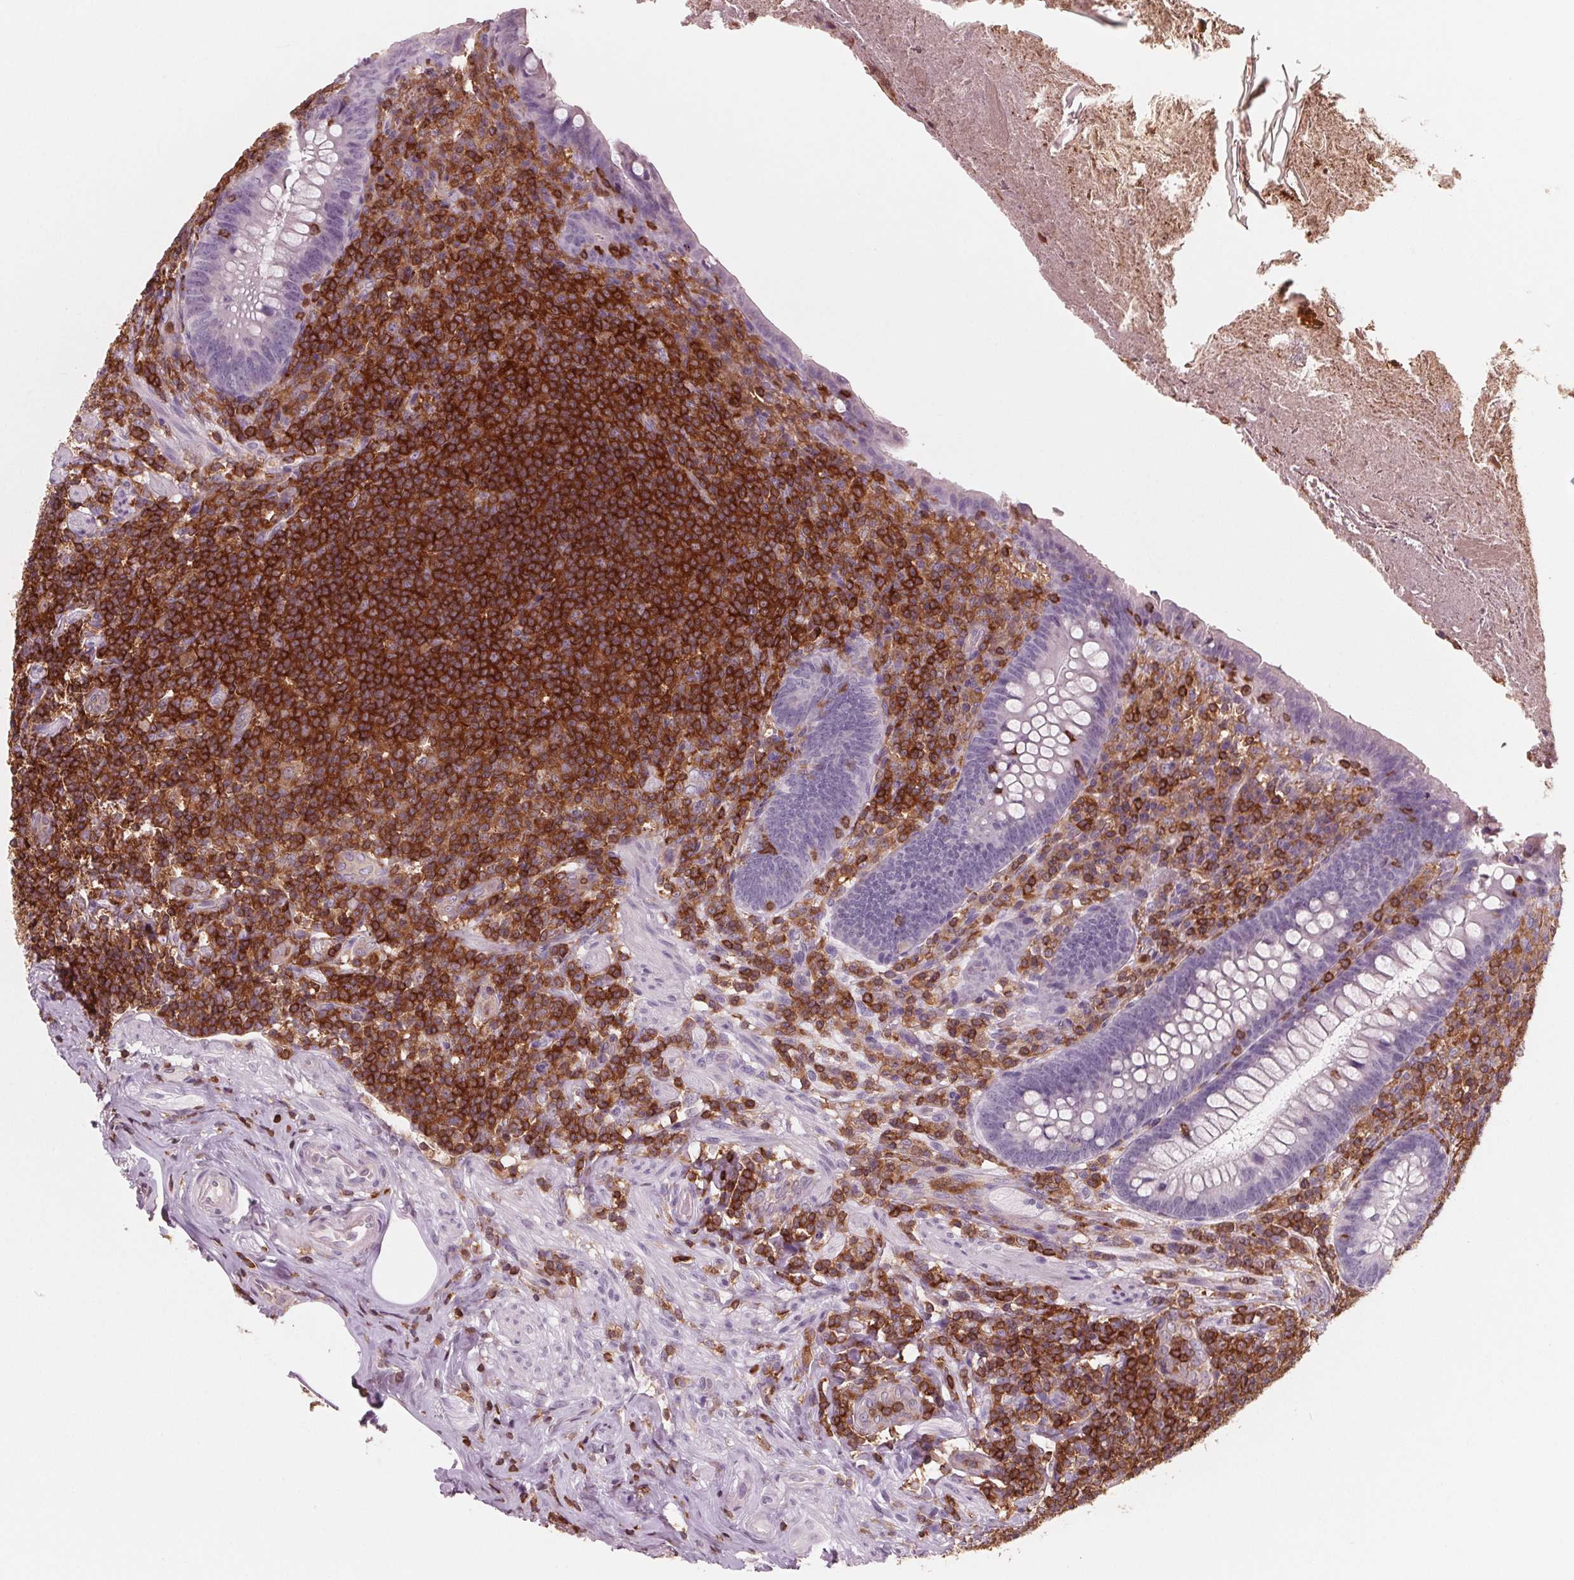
{"staining": {"intensity": "negative", "quantity": "none", "location": "none"}, "tissue": "appendix", "cell_type": "Glandular cells", "image_type": "normal", "snomed": [{"axis": "morphology", "description": "Normal tissue, NOS"}, {"axis": "topography", "description": "Appendix"}], "caption": "Glandular cells show no significant staining in normal appendix. The staining was performed using DAB (3,3'-diaminobenzidine) to visualize the protein expression in brown, while the nuclei were stained in blue with hematoxylin (Magnification: 20x).", "gene": "ARHGAP25", "patient": {"sex": "male", "age": 47}}